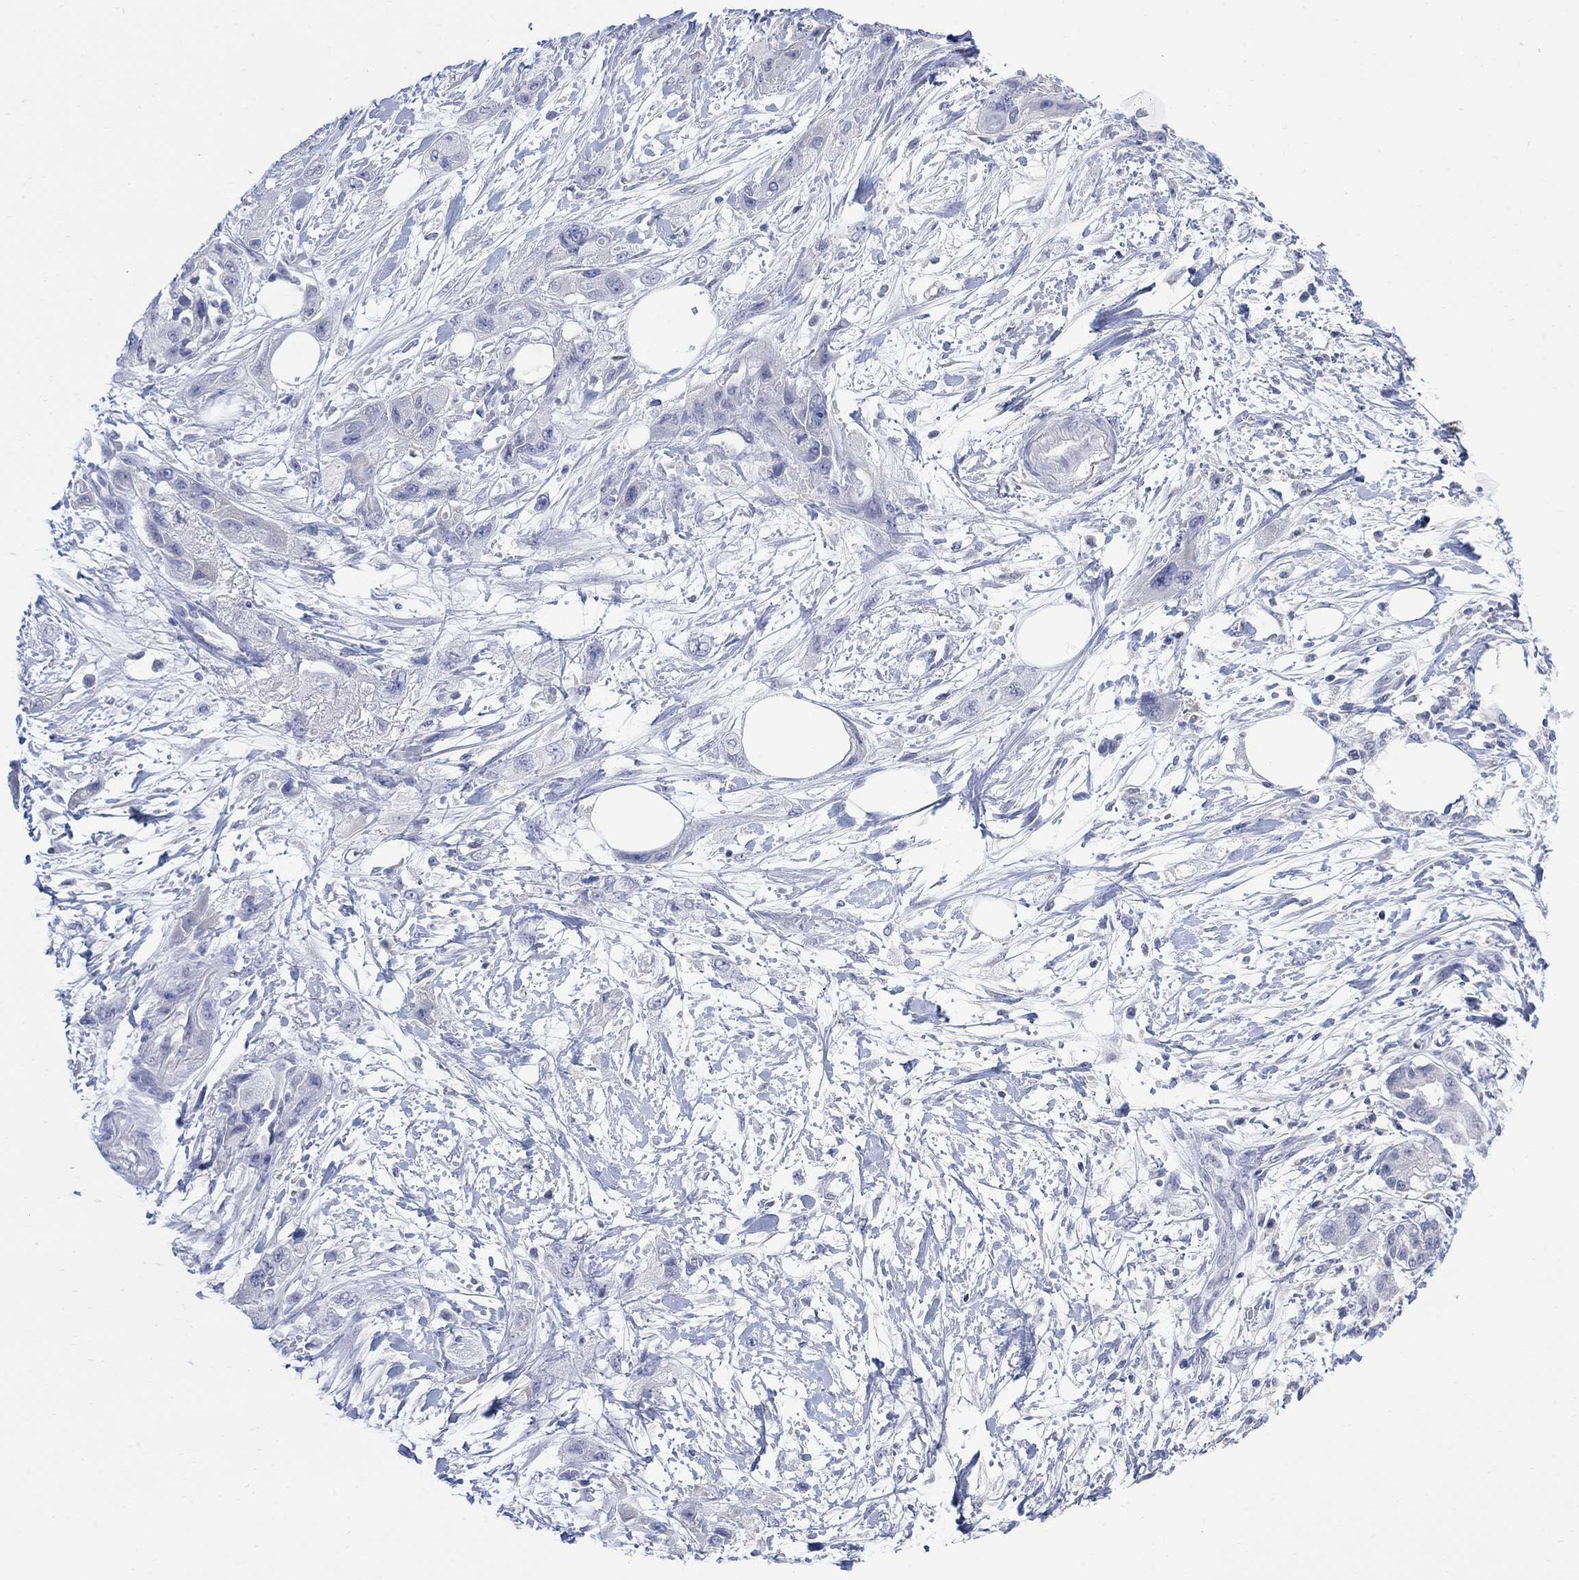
{"staining": {"intensity": "negative", "quantity": "none", "location": "none"}, "tissue": "pancreatic cancer", "cell_type": "Tumor cells", "image_type": "cancer", "snomed": [{"axis": "morphology", "description": "Adenocarcinoma, NOS"}, {"axis": "topography", "description": "Pancreas"}], "caption": "A photomicrograph of pancreatic cancer stained for a protein reveals no brown staining in tumor cells. (Brightfield microscopy of DAB immunohistochemistry (IHC) at high magnification).", "gene": "FBP2", "patient": {"sex": "male", "age": 72}}